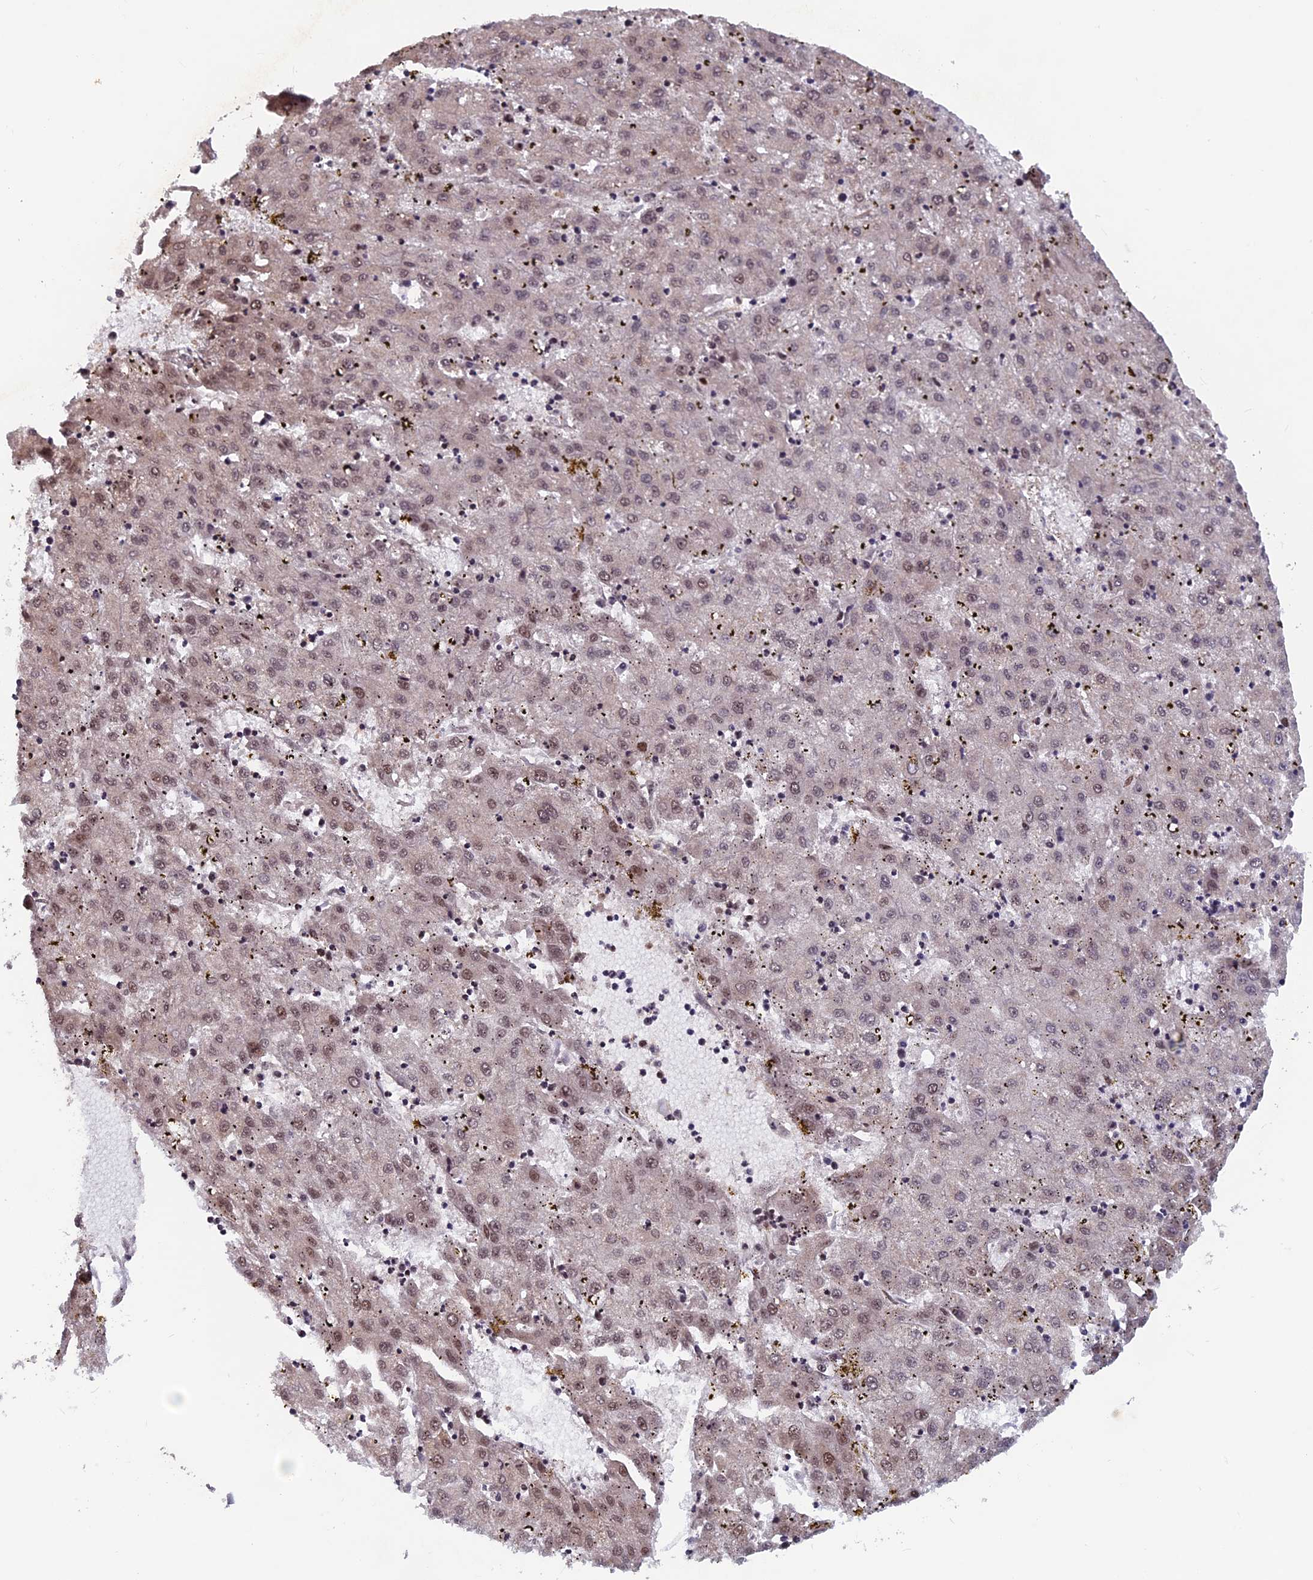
{"staining": {"intensity": "weak", "quantity": ">75%", "location": "nuclear"}, "tissue": "liver cancer", "cell_type": "Tumor cells", "image_type": "cancer", "snomed": [{"axis": "morphology", "description": "Carcinoma, Hepatocellular, NOS"}, {"axis": "topography", "description": "Liver"}], "caption": "Tumor cells show low levels of weak nuclear expression in approximately >75% of cells in liver cancer (hepatocellular carcinoma).", "gene": "FAM53C", "patient": {"sex": "male", "age": 72}}